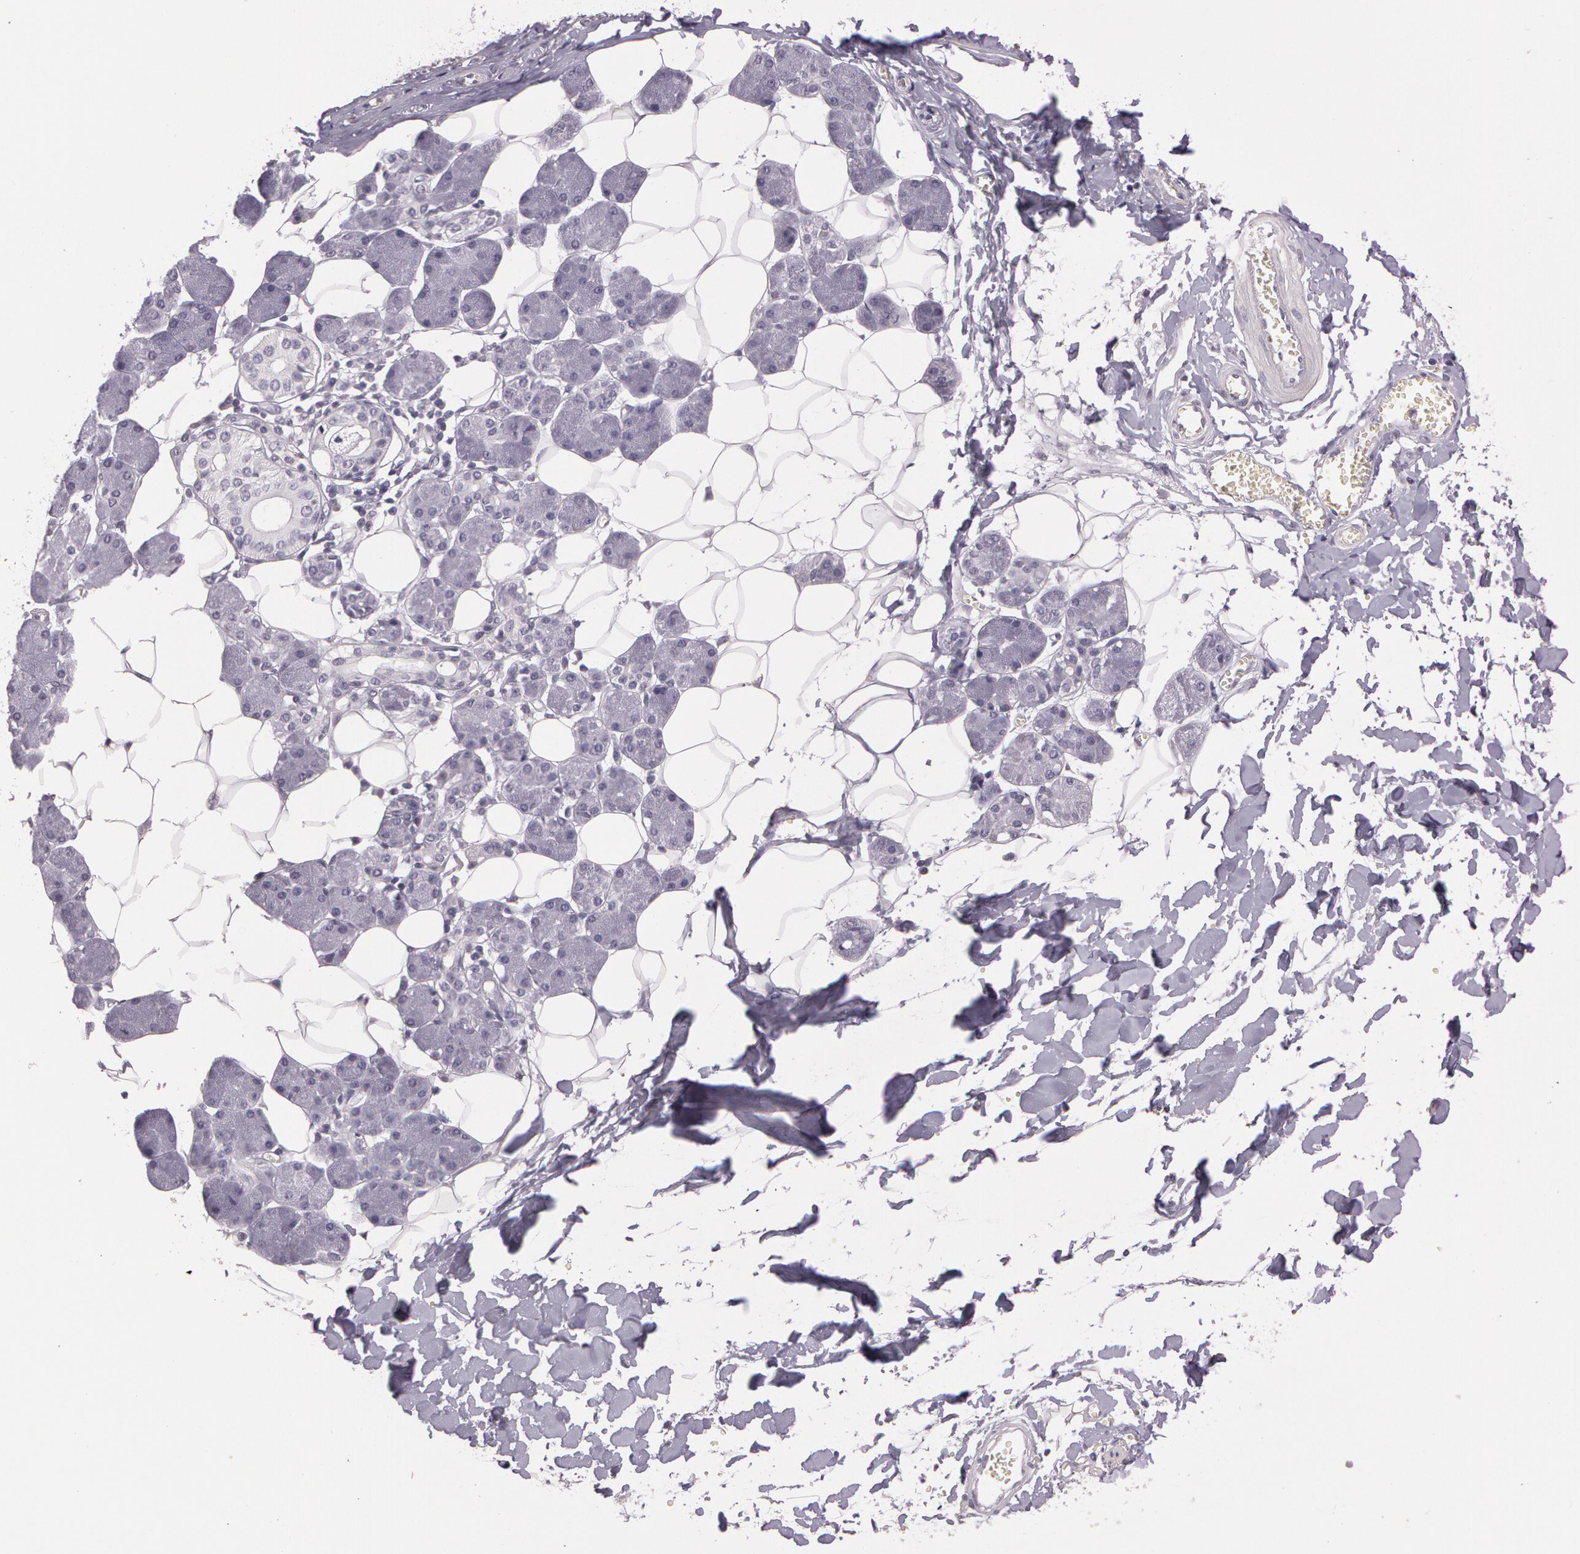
{"staining": {"intensity": "negative", "quantity": "none", "location": "none"}, "tissue": "salivary gland", "cell_type": "Glandular cells", "image_type": "normal", "snomed": [{"axis": "morphology", "description": "Normal tissue, NOS"}, {"axis": "morphology", "description": "Adenoma, NOS"}, {"axis": "topography", "description": "Salivary gland"}], "caption": "The immunohistochemistry (IHC) micrograph has no significant expression in glandular cells of salivary gland.", "gene": "G2E3", "patient": {"sex": "female", "age": 32}}